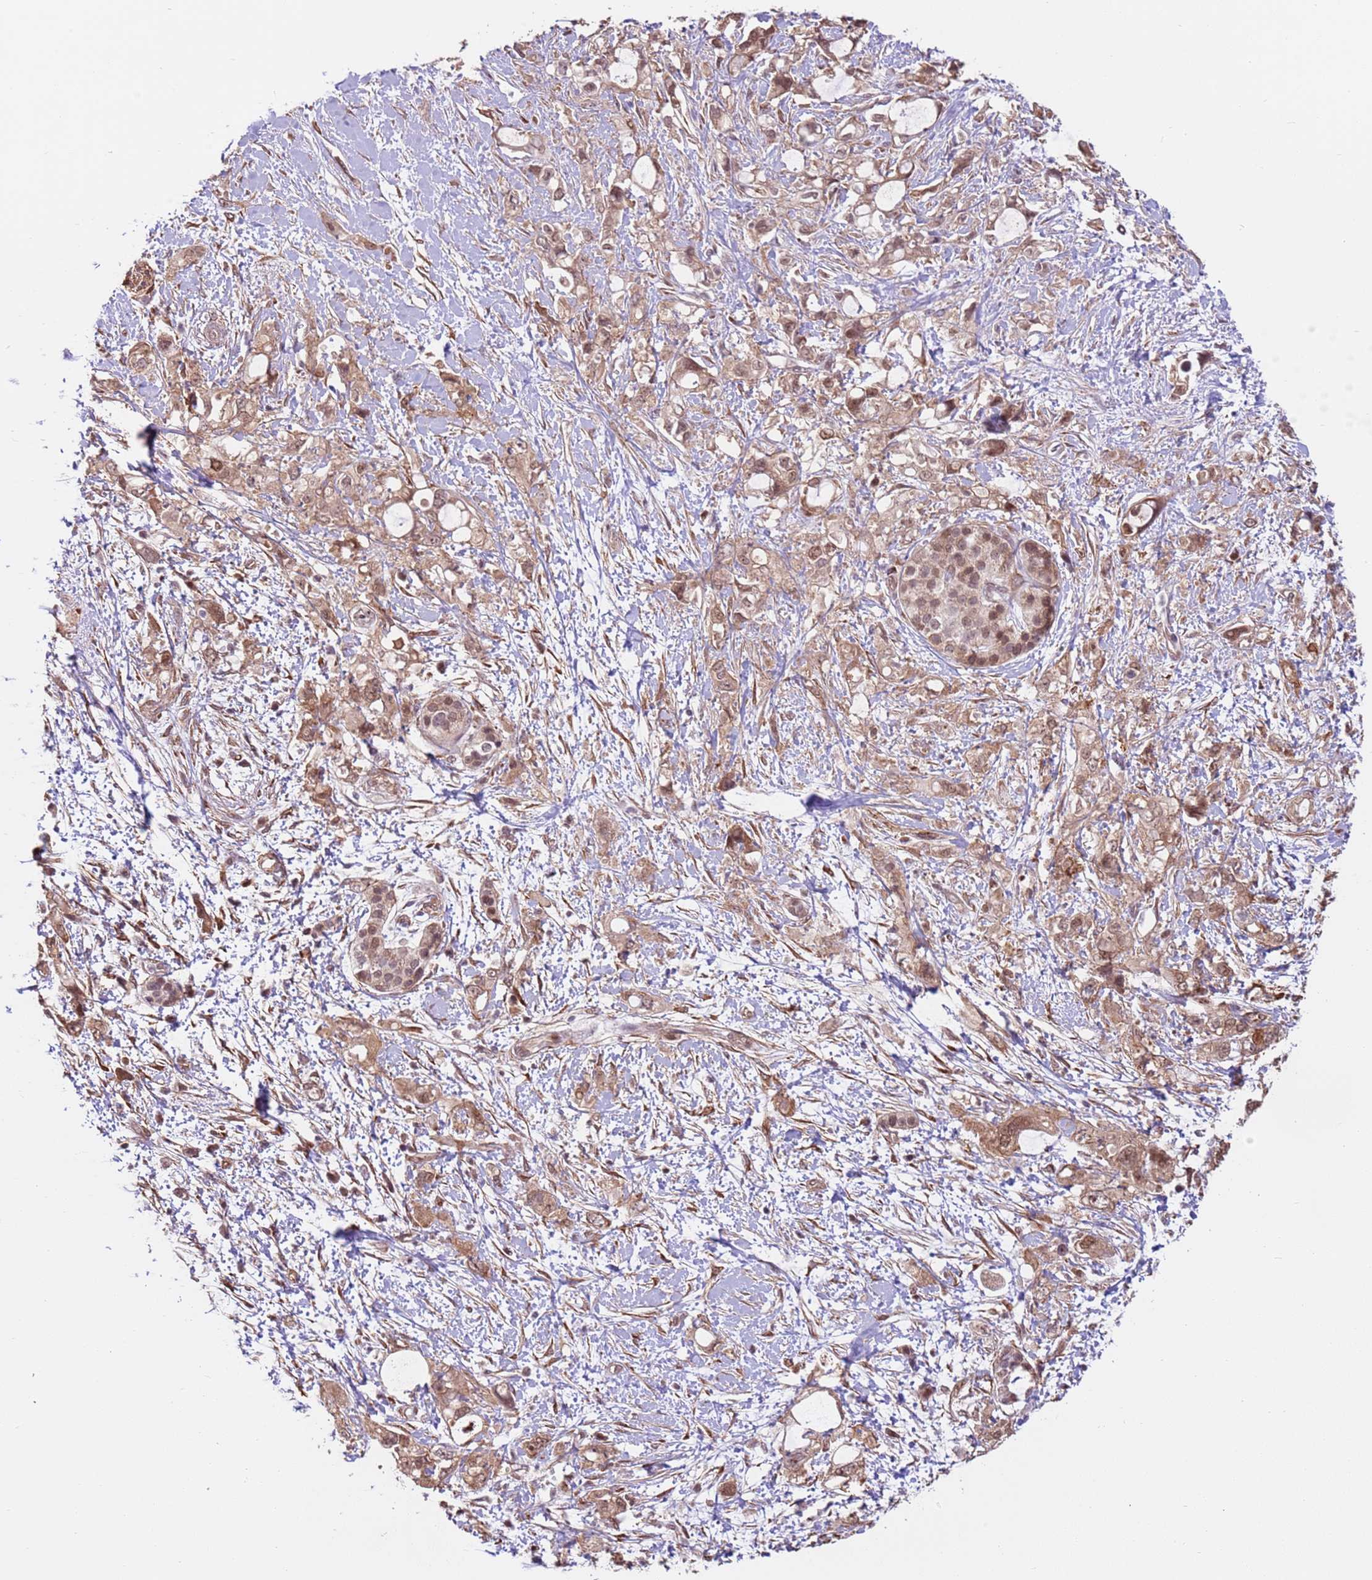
{"staining": {"intensity": "moderate", "quantity": ">75%", "location": "cytoplasmic/membranous,nuclear"}, "tissue": "pancreatic cancer", "cell_type": "Tumor cells", "image_type": "cancer", "snomed": [{"axis": "morphology", "description": "Adenocarcinoma, NOS"}, {"axis": "topography", "description": "Pancreas"}], "caption": "A high-resolution image shows IHC staining of pancreatic cancer, which demonstrates moderate cytoplasmic/membranous and nuclear positivity in approximately >75% of tumor cells.", "gene": "DCAF4", "patient": {"sex": "female", "age": 56}}